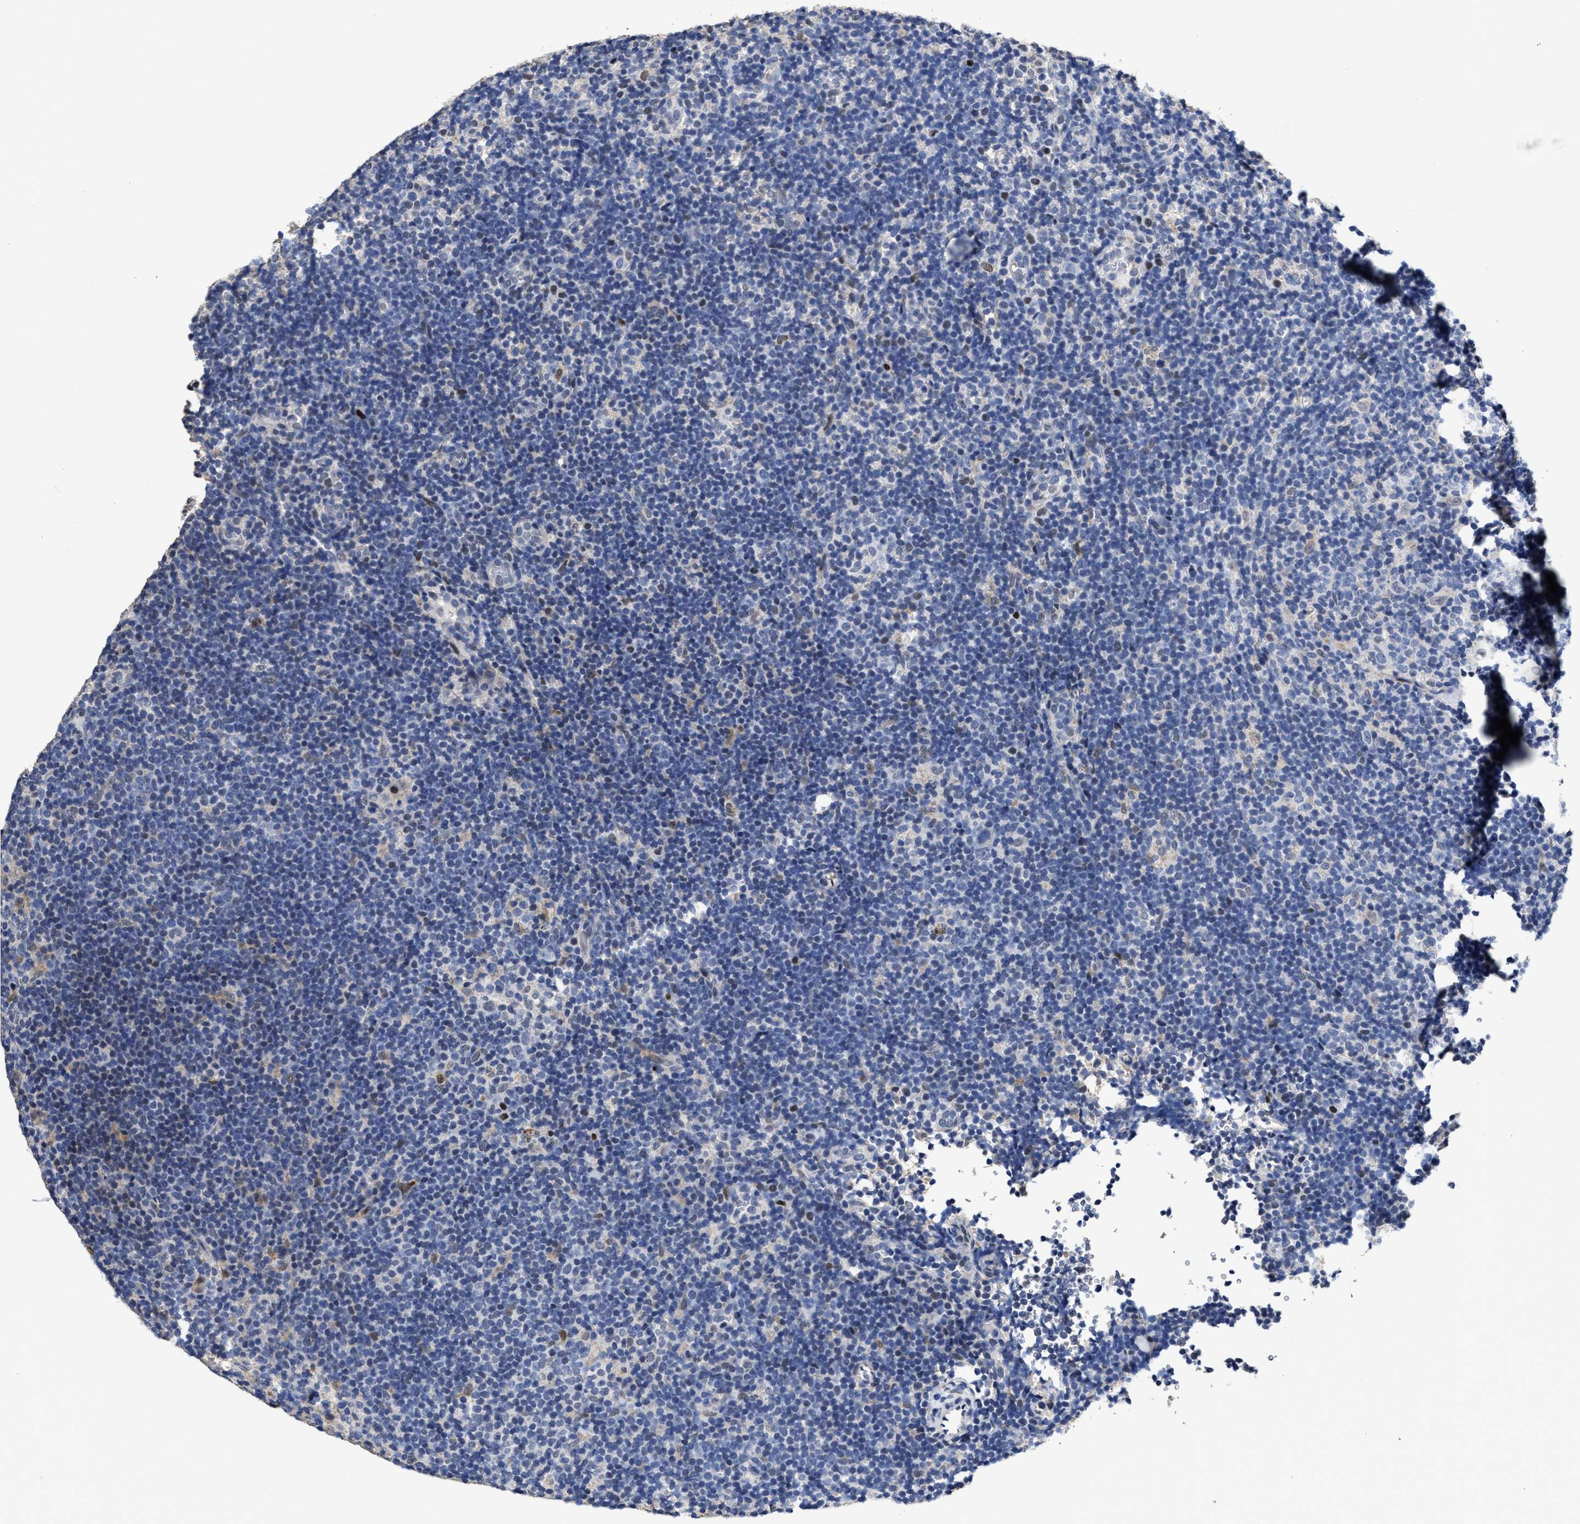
{"staining": {"intensity": "negative", "quantity": "none", "location": "none"}, "tissue": "lymphoma", "cell_type": "Tumor cells", "image_type": "cancer", "snomed": [{"axis": "morphology", "description": "Hodgkin's disease, NOS"}, {"axis": "topography", "description": "Lymph node"}], "caption": "Immunohistochemistry histopathology image of neoplastic tissue: lymphoma stained with DAB (3,3'-diaminobenzidine) exhibits no significant protein staining in tumor cells.", "gene": "ZFAT", "patient": {"sex": "female", "age": 57}}